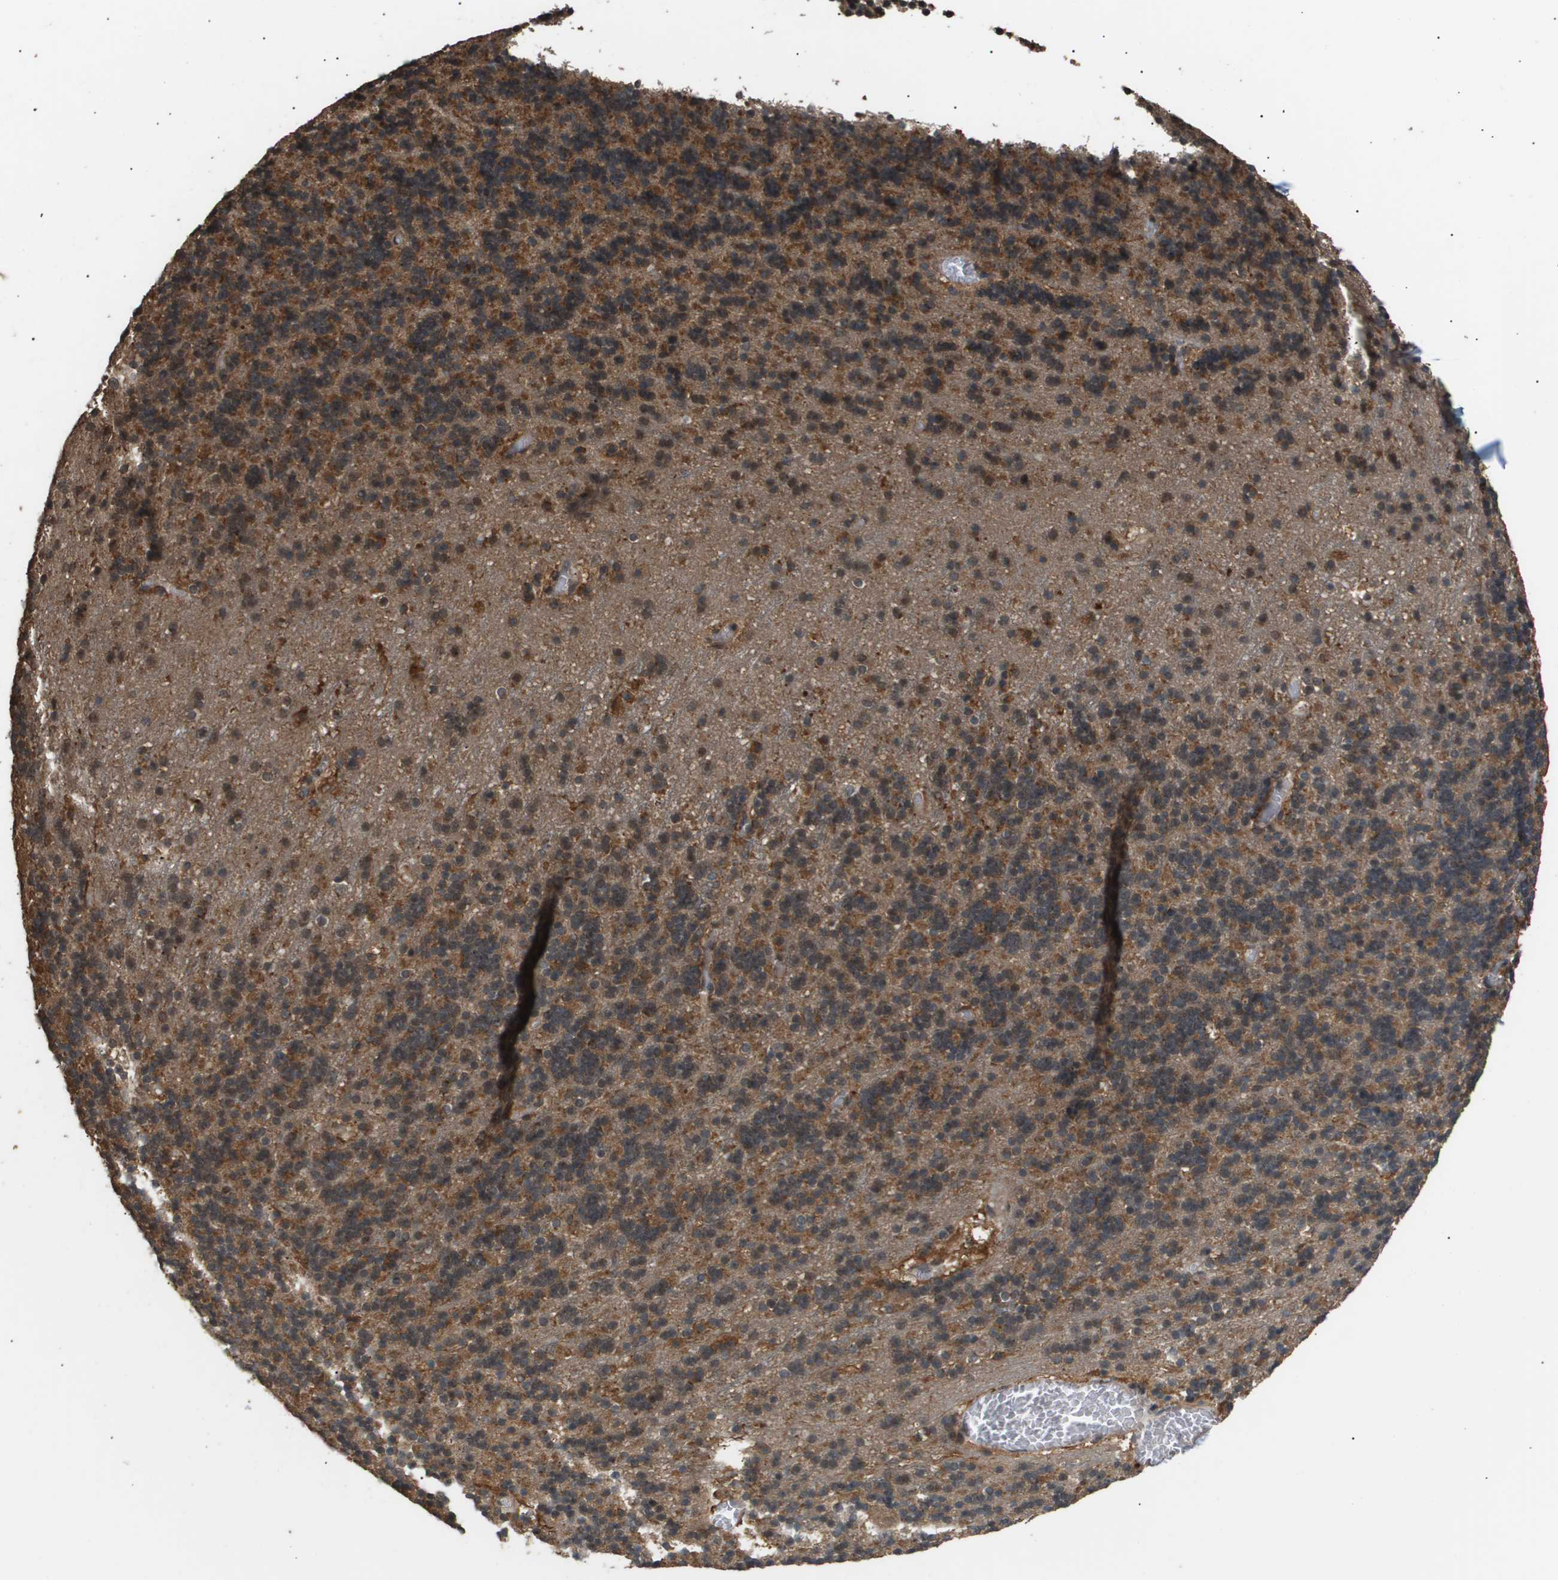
{"staining": {"intensity": "moderate", "quantity": ">75%", "location": "cytoplasmic/membranous"}, "tissue": "cerebellum", "cell_type": "Cells in granular layer", "image_type": "normal", "snomed": [{"axis": "morphology", "description": "Normal tissue, NOS"}, {"axis": "topography", "description": "Cerebellum"}], "caption": "High-magnification brightfield microscopy of benign cerebellum stained with DAB (brown) and counterstained with hematoxylin (blue). cells in granular layer exhibit moderate cytoplasmic/membranous expression is appreciated in about>75% of cells.", "gene": "ING1", "patient": {"sex": "male", "age": 45}}